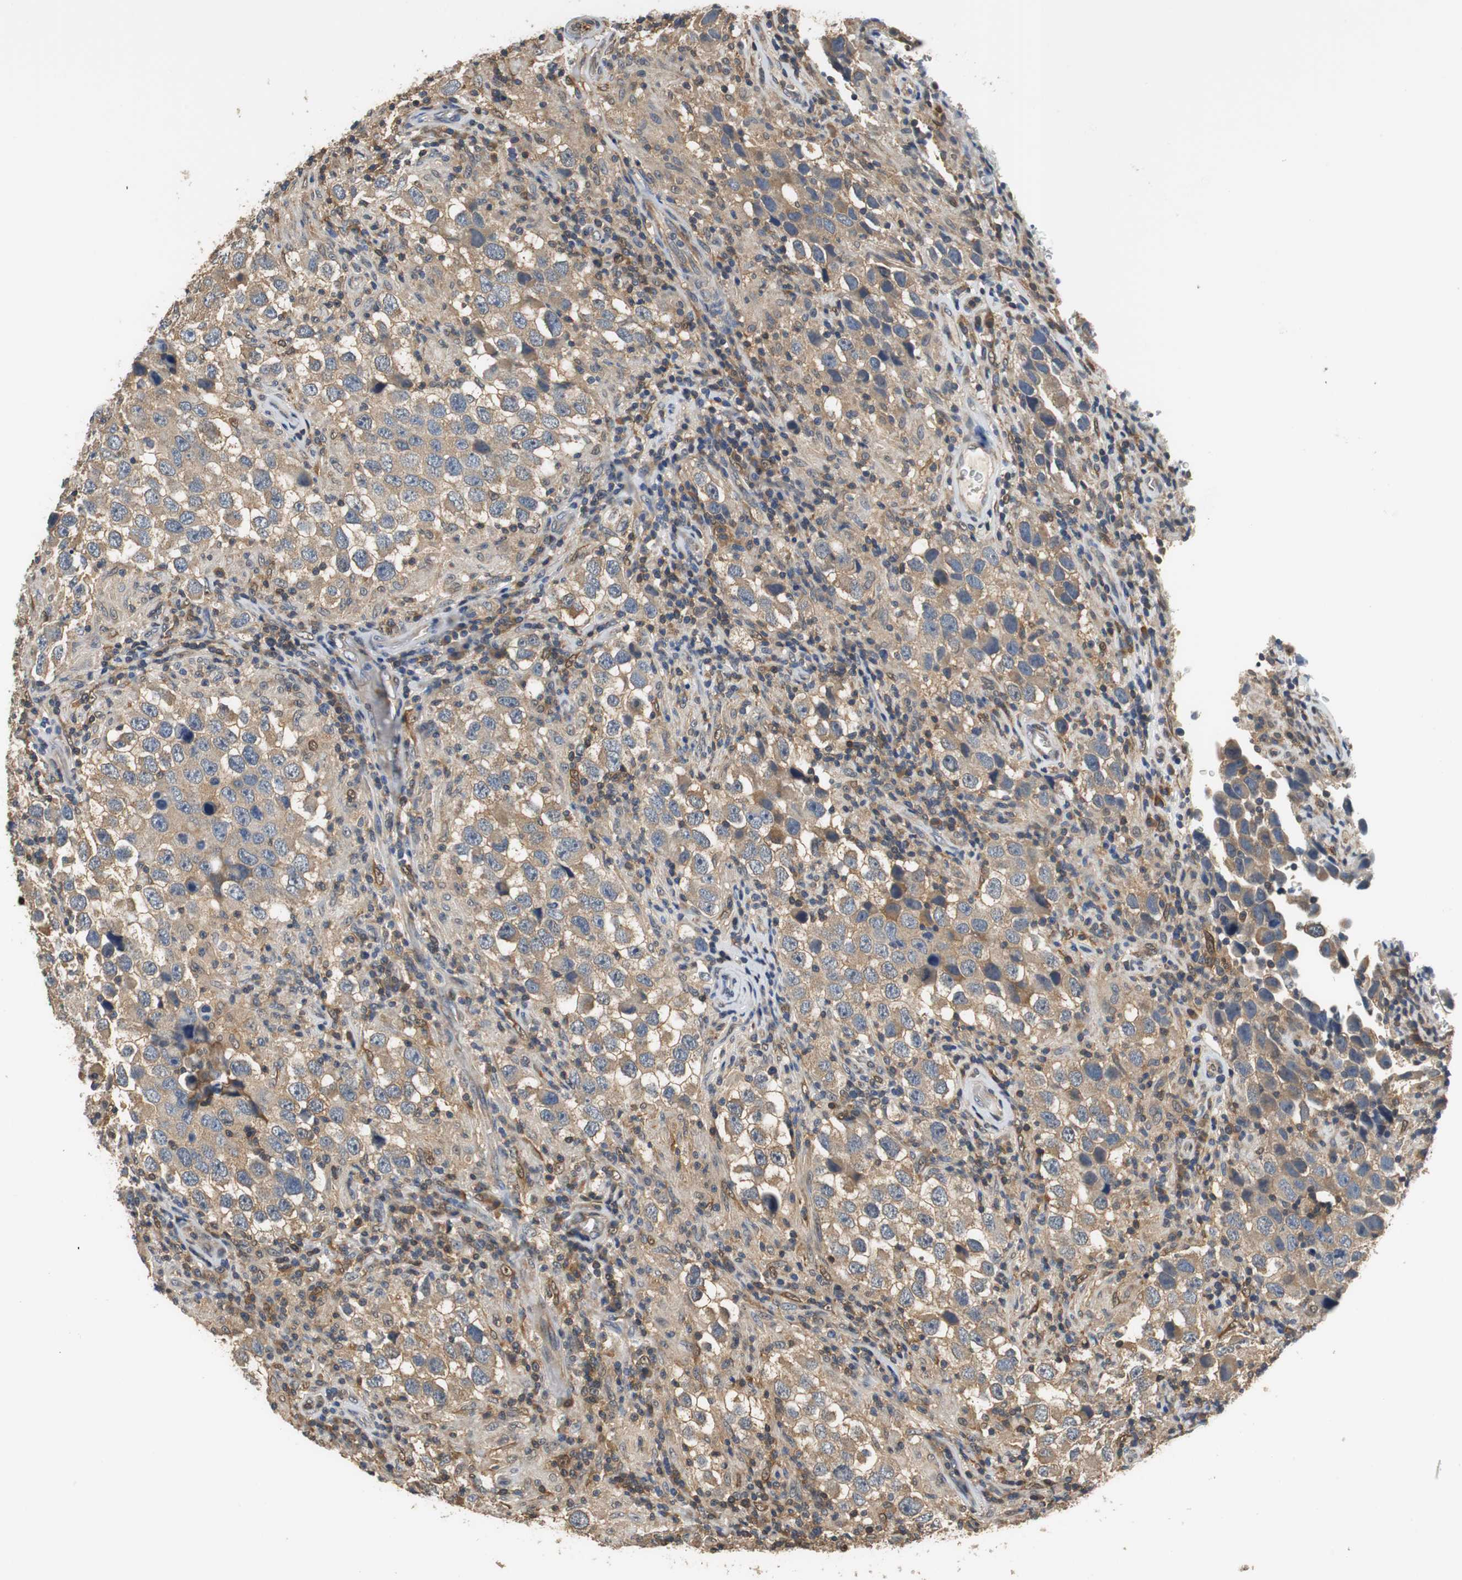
{"staining": {"intensity": "moderate", "quantity": ">75%", "location": "cytoplasmic/membranous"}, "tissue": "testis cancer", "cell_type": "Tumor cells", "image_type": "cancer", "snomed": [{"axis": "morphology", "description": "Carcinoma, Embryonal, NOS"}, {"axis": "topography", "description": "Testis"}], "caption": "Immunohistochemistry micrograph of human testis cancer stained for a protein (brown), which reveals medium levels of moderate cytoplasmic/membranous staining in approximately >75% of tumor cells.", "gene": "UBQLN2", "patient": {"sex": "male", "age": 21}}